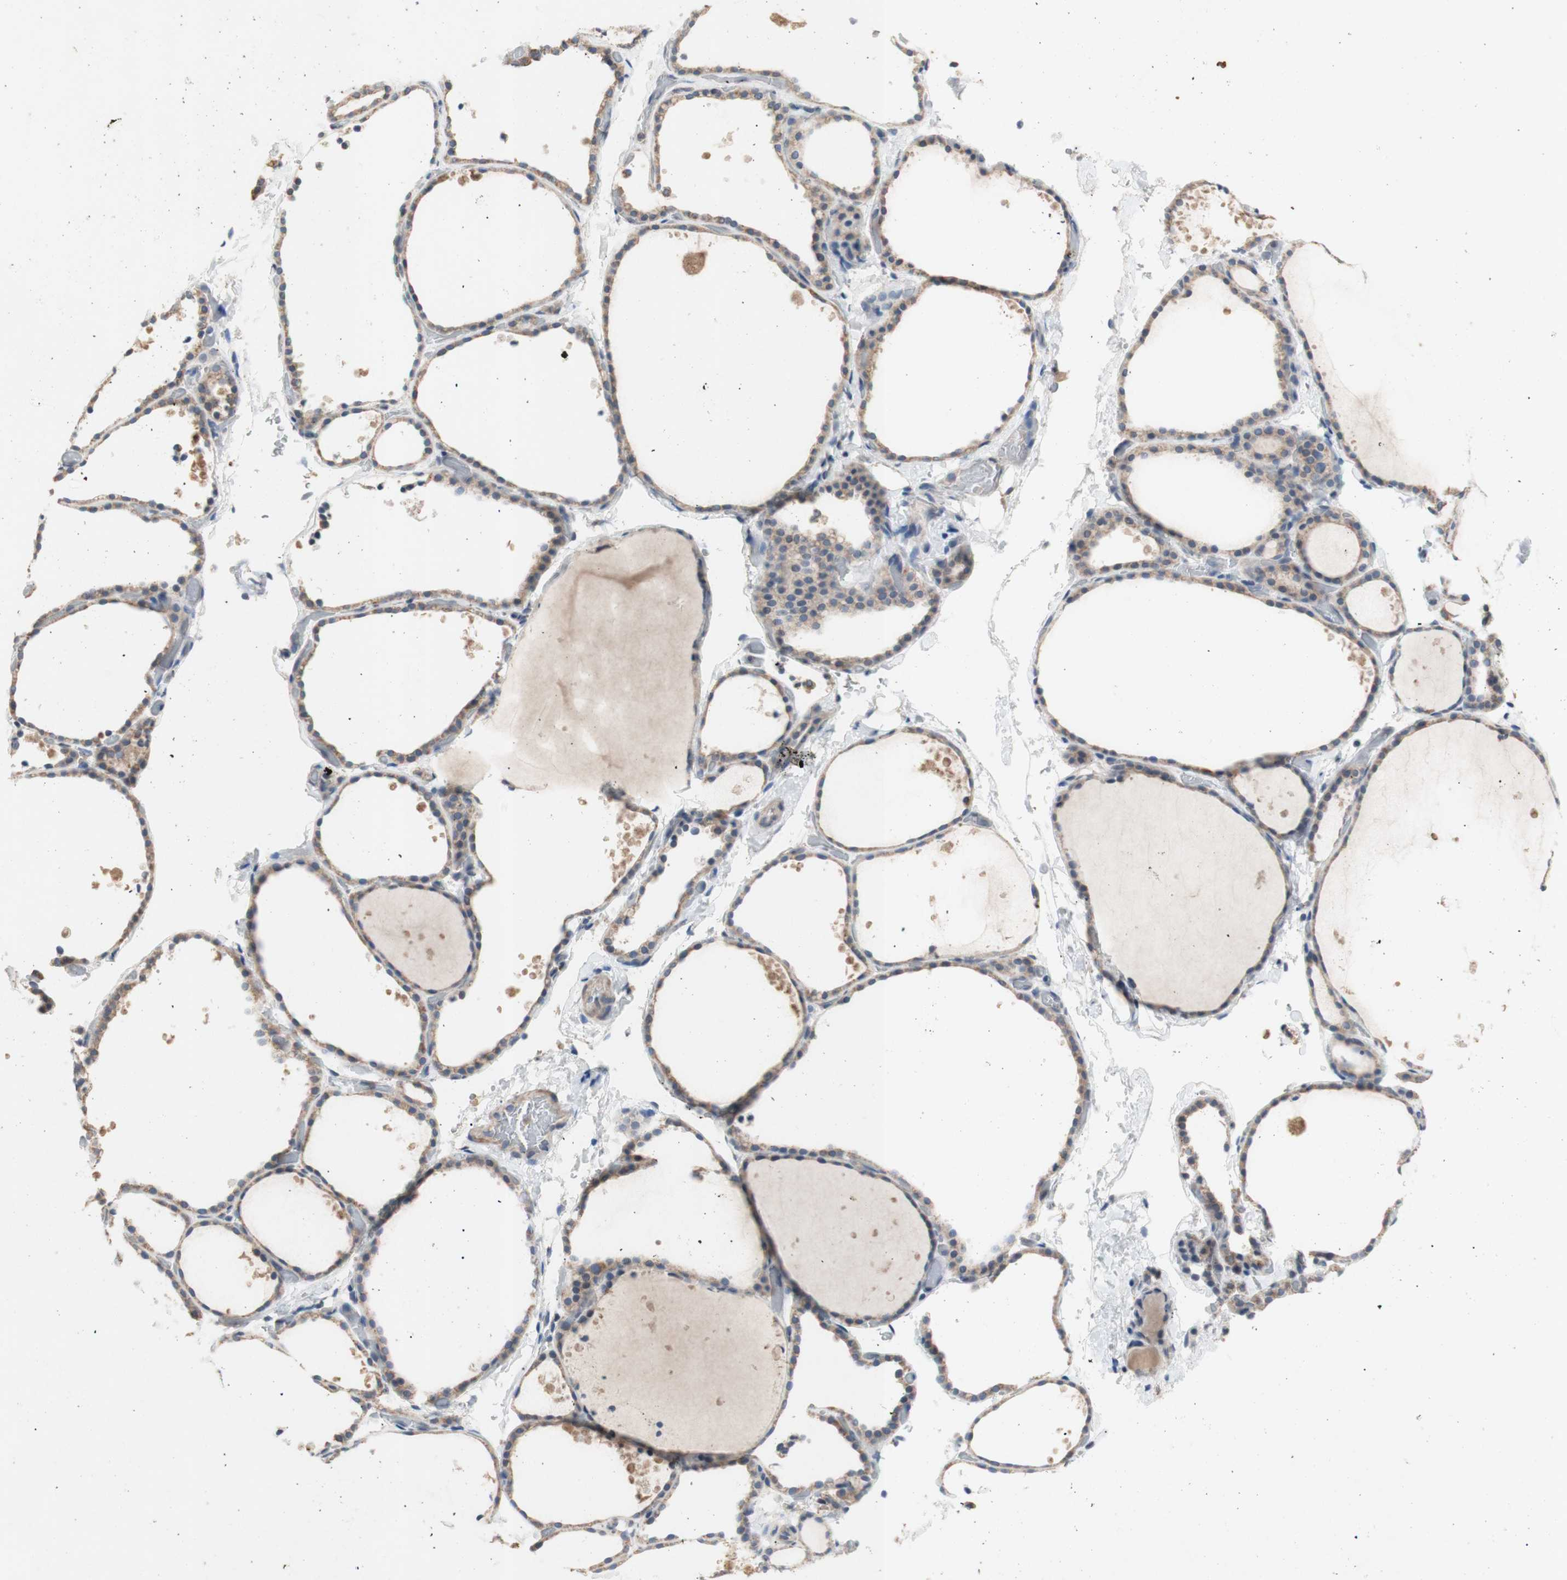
{"staining": {"intensity": "moderate", "quantity": ">75%", "location": "cytoplasmic/membranous"}, "tissue": "thyroid gland", "cell_type": "Glandular cells", "image_type": "normal", "snomed": [{"axis": "morphology", "description": "Normal tissue, NOS"}, {"axis": "topography", "description": "Thyroid gland"}], "caption": "This photomicrograph exhibits normal thyroid gland stained with immunohistochemistry (IHC) to label a protein in brown. The cytoplasmic/membranous of glandular cells show moderate positivity for the protein. Nuclei are counter-stained blue.", "gene": "PTGIS", "patient": {"sex": "female", "age": 44}}